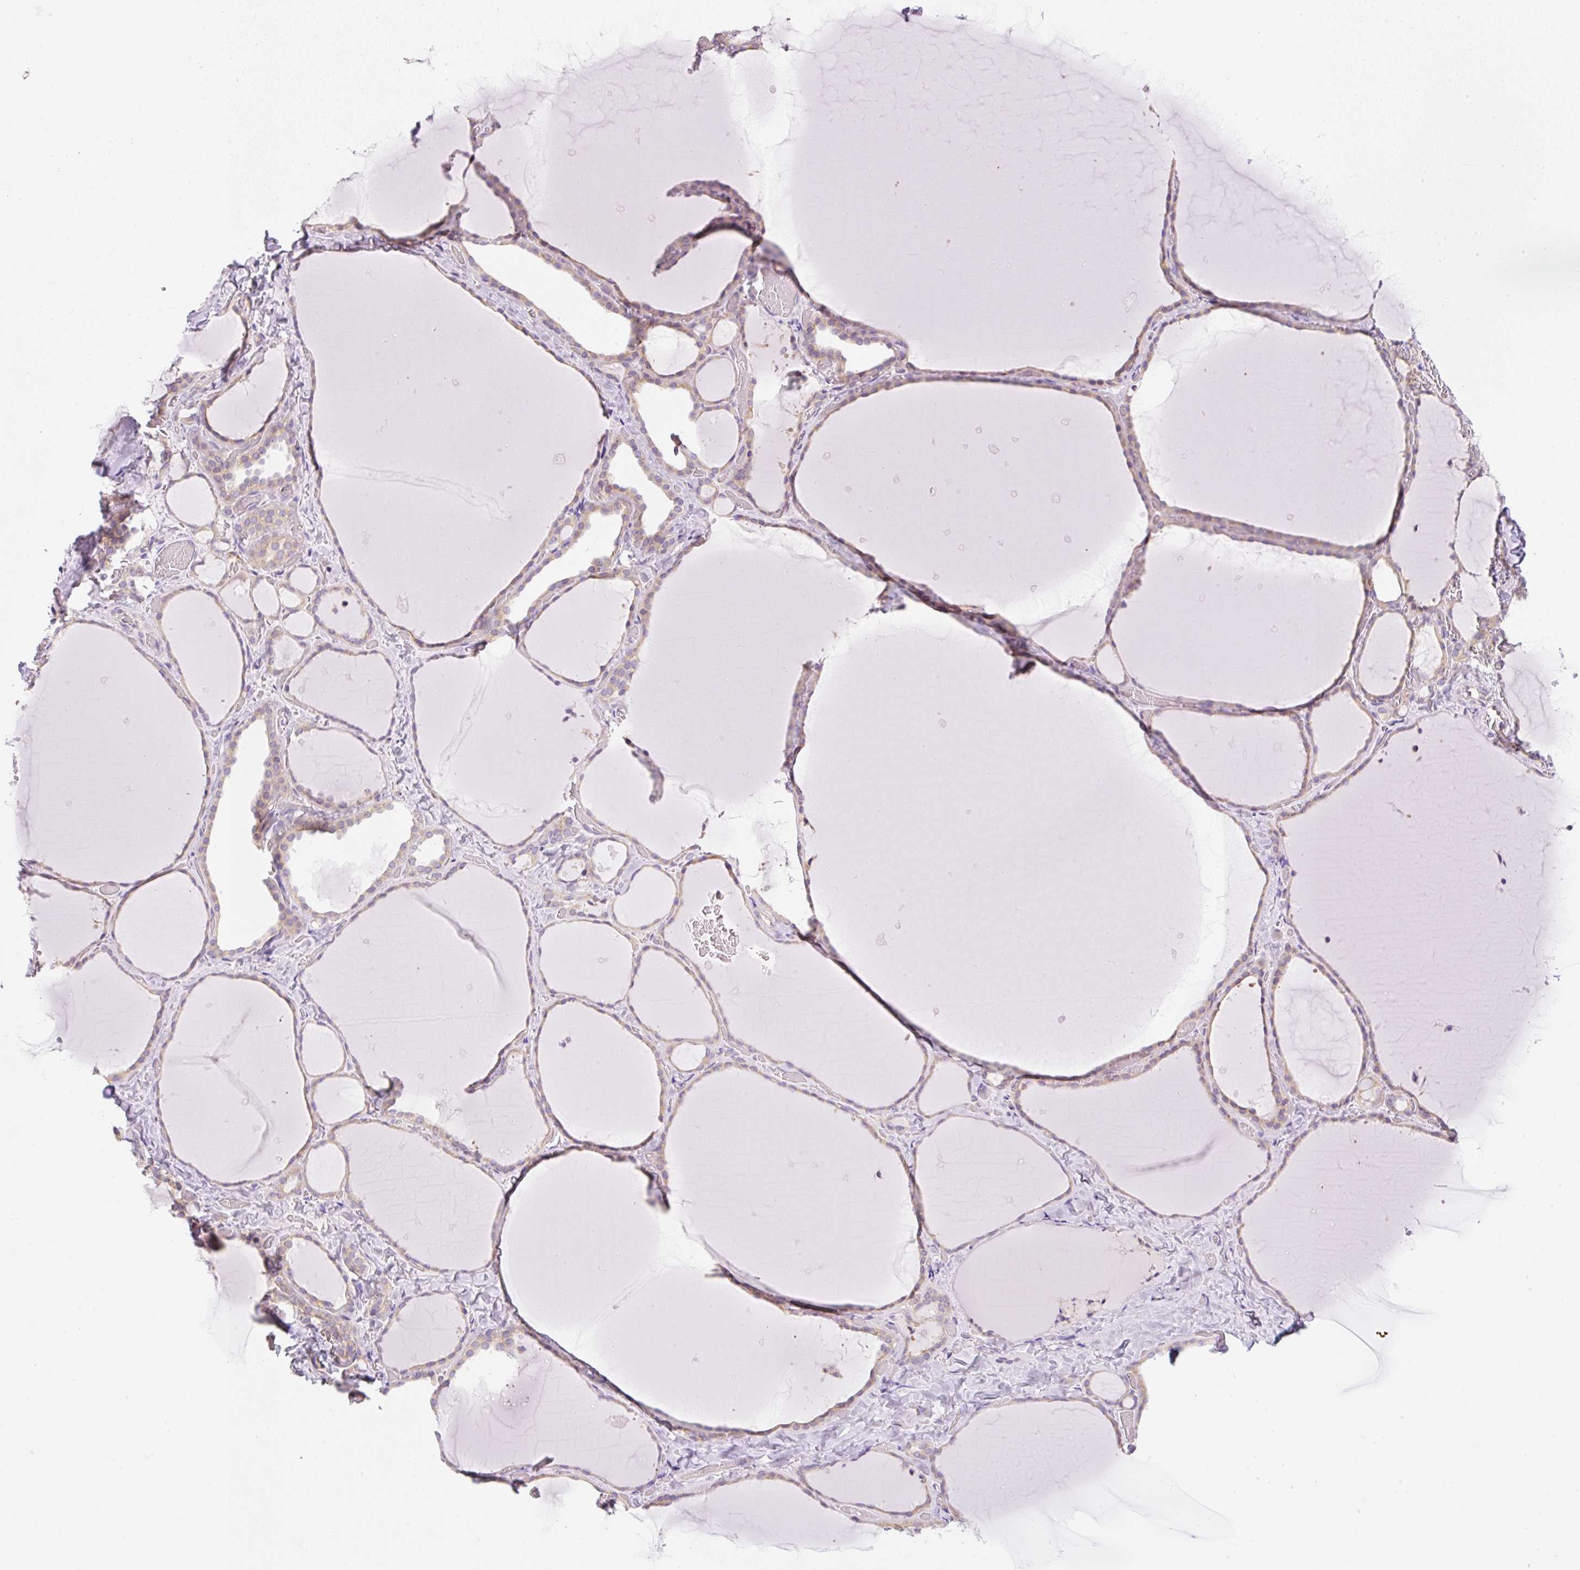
{"staining": {"intensity": "weak", "quantity": "<25%", "location": "cytoplasmic/membranous"}, "tissue": "thyroid gland", "cell_type": "Glandular cells", "image_type": "normal", "snomed": [{"axis": "morphology", "description": "Normal tissue, NOS"}, {"axis": "topography", "description": "Thyroid gland"}], "caption": "Immunohistochemical staining of benign thyroid gland exhibits no significant positivity in glandular cells. The staining is performed using DAB (3,3'-diaminobenzidine) brown chromogen with nuclei counter-stained in using hematoxylin.", "gene": "RPL18A", "patient": {"sex": "female", "age": 36}}